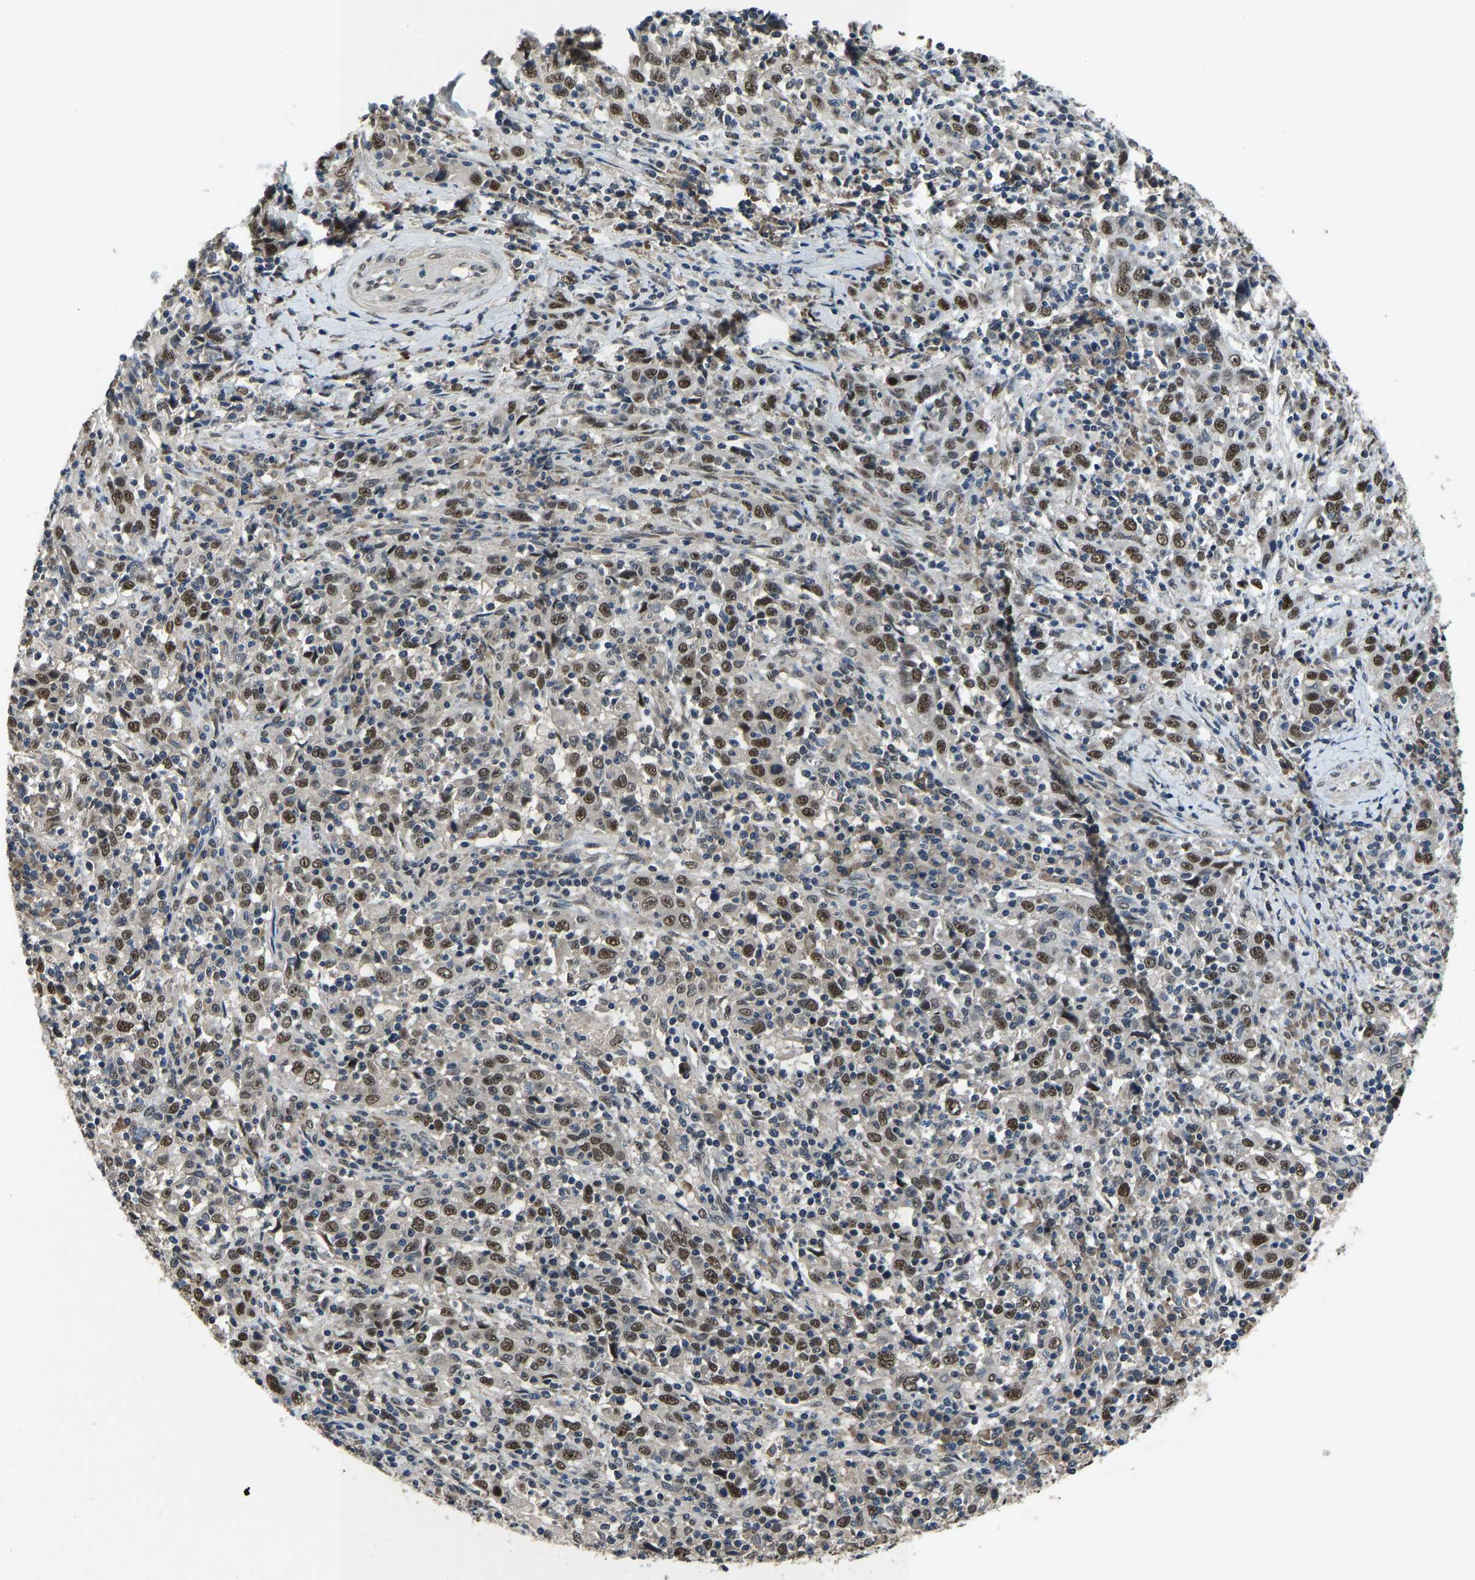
{"staining": {"intensity": "moderate", "quantity": ">75%", "location": "nuclear"}, "tissue": "cervical cancer", "cell_type": "Tumor cells", "image_type": "cancer", "snomed": [{"axis": "morphology", "description": "Squamous cell carcinoma, NOS"}, {"axis": "topography", "description": "Cervix"}], "caption": "A photomicrograph of human cervical cancer stained for a protein exhibits moderate nuclear brown staining in tumor cells.", "gene": "FOS", "patient": {"sex": "female", "age": 46}}